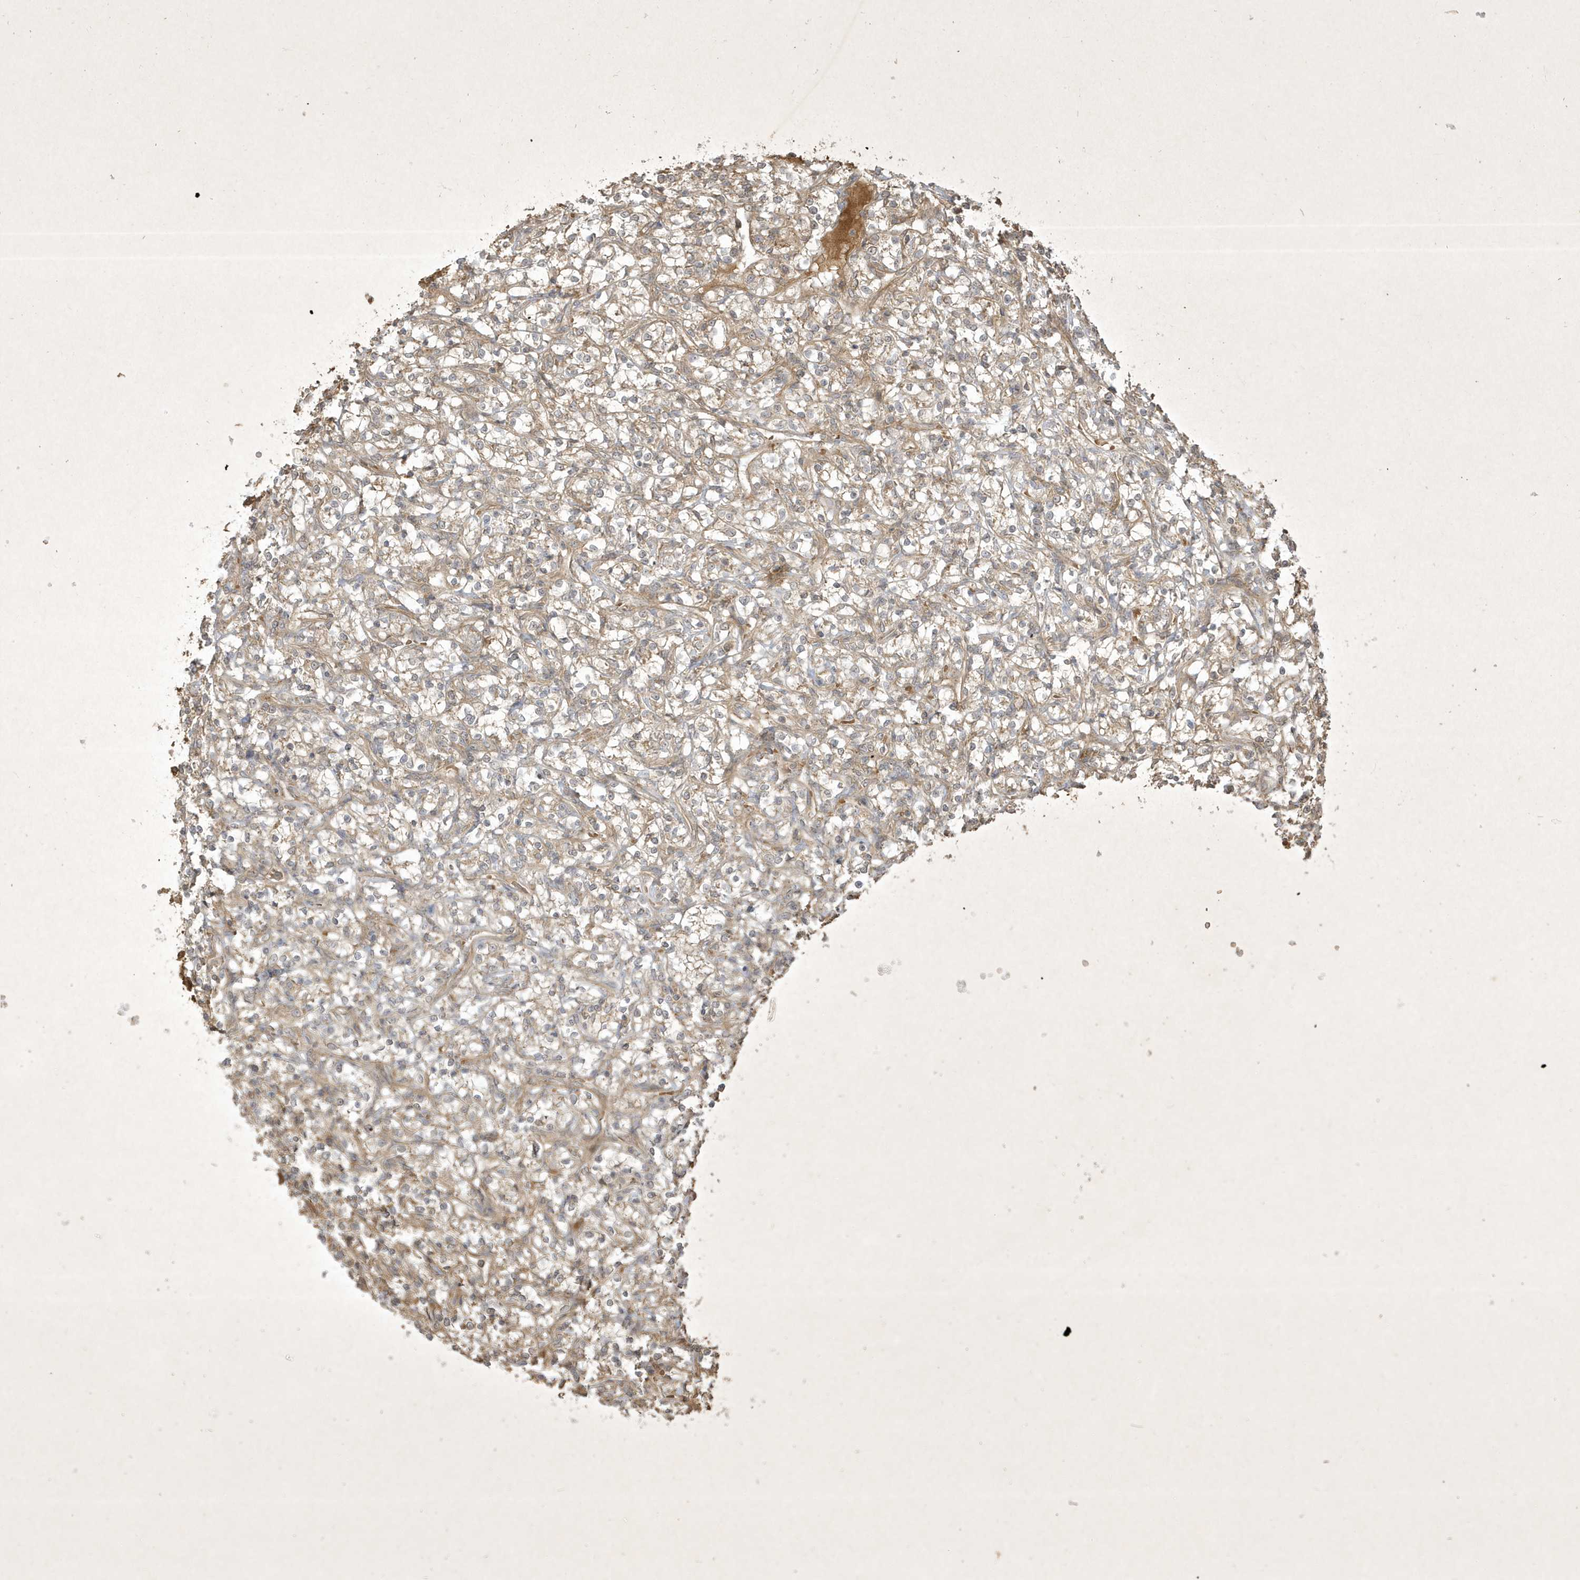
{"staining": {"intensity": "weak", "quantity": "<25%", "location": "cytoplasmic/membranous"}, "tissue": "renal cancer", "cell_type": "Tumor cells", "image_type": "cancer", "snomed": [{"axis": "morphology", "description": "Adenocarcinoma, NOS"}, {"axis": "topography", "description": "Kidney"}], "caption": "Tumor cells show no significant protein positivity in adenocarcinoma (renal).", "gene": "FAM83C", "patient": {"sex": "female", "age": 69}}